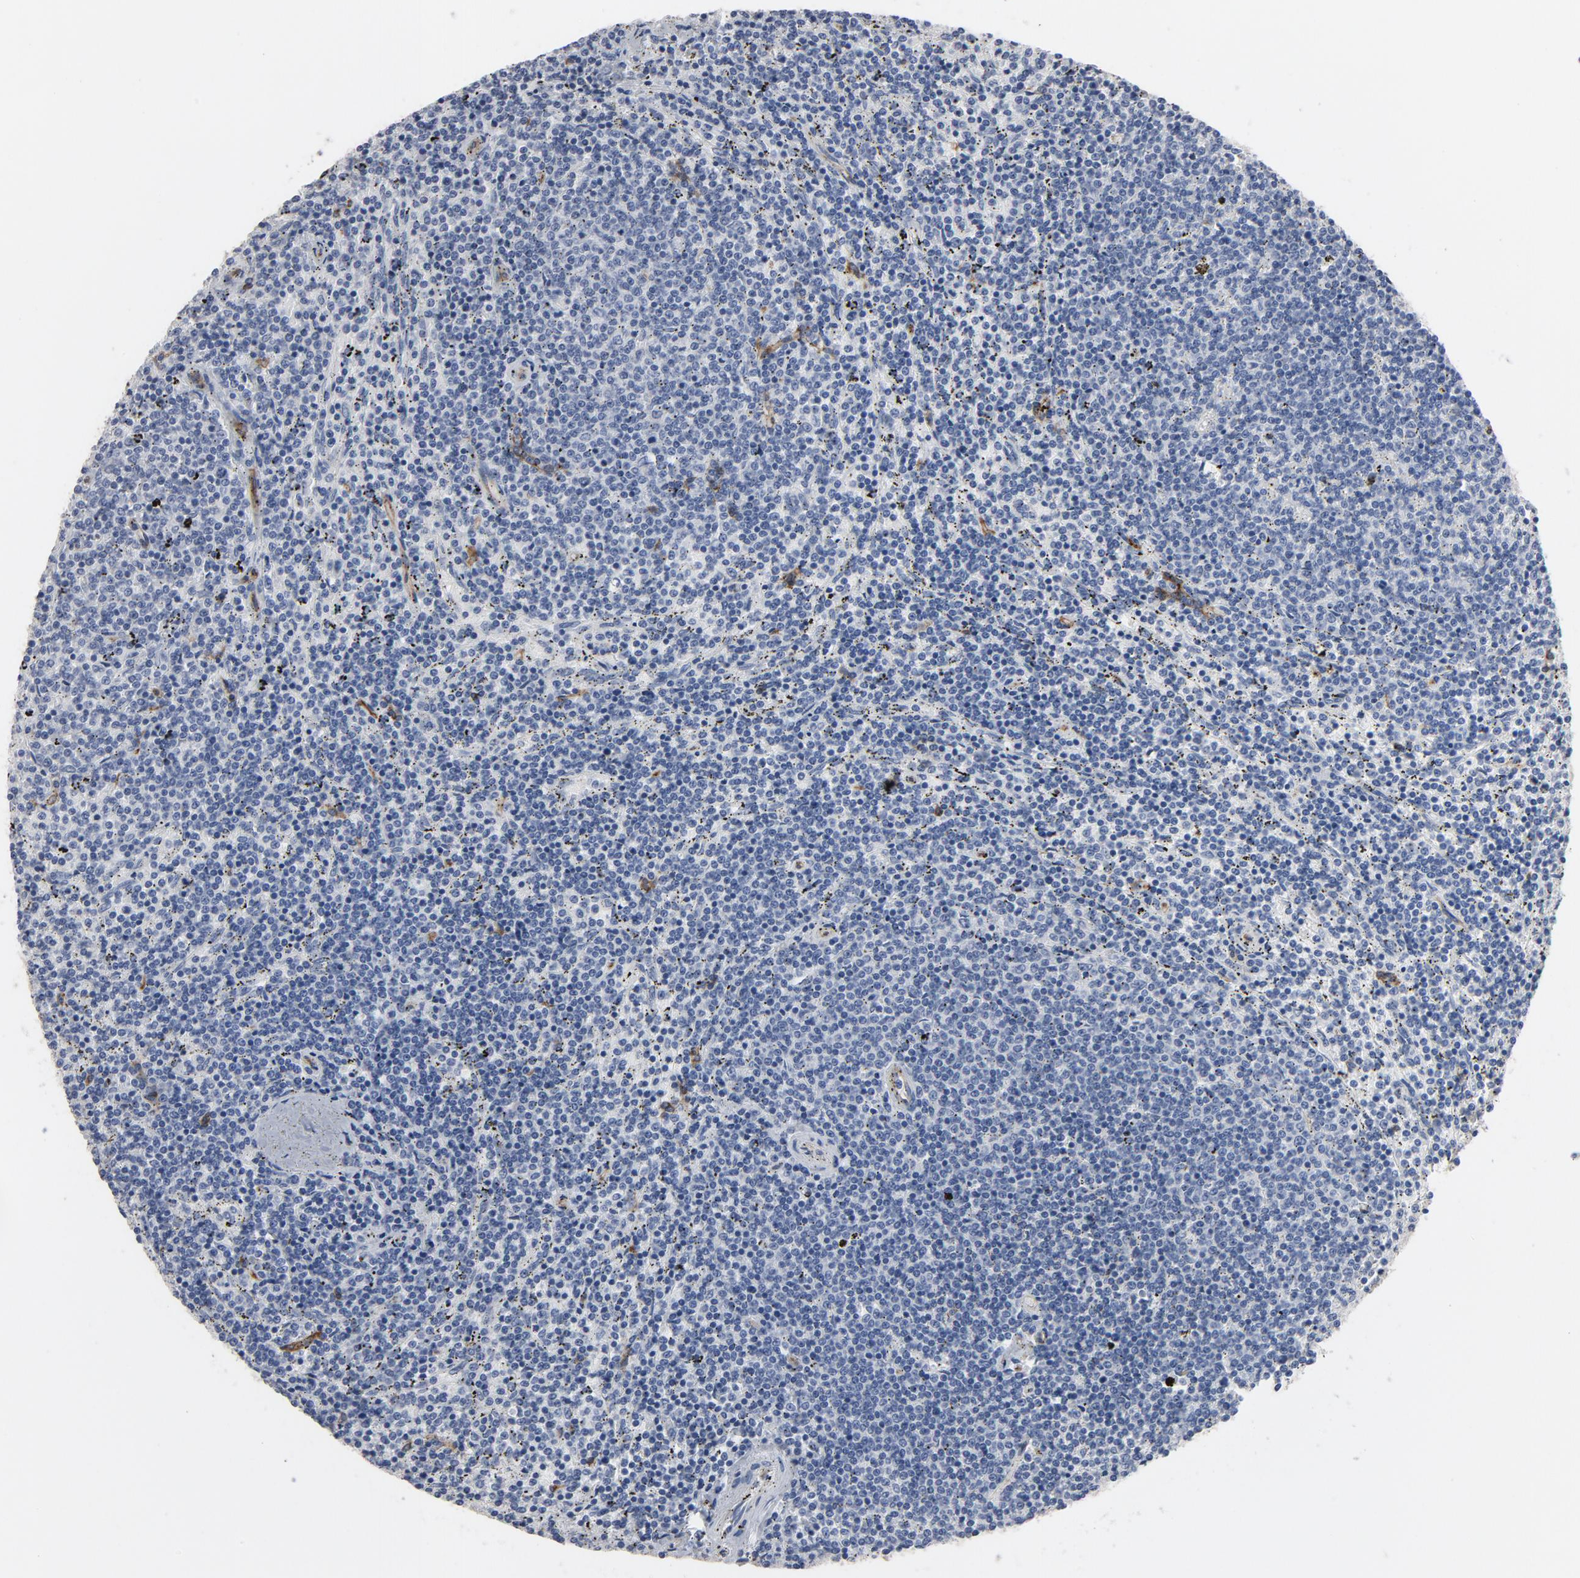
{"staining": {"intensity": "negative", "quantity": "none", "location": "none"}, "tissue": "lymphoma", "cell_type": "Tumor cells", "image_type": "cancer", "snomed": [{"axis": "morphology", "description": "Malignant lymphoma, non-Hodgkin's type, Low grade"}, {"axis": "topography", "description": "Spleen"}], "caption": "High power microscopy image of an immunohistochemistry histopathology image of lymphoma, revealing no significant expression in tumor cells. Brightfield microscopy of IHC stained with DAB (brown) and hematoxylin (blue), captured at high magnification.", "gene": "KDR", "patient": {"sex": "female", "age": 50}}